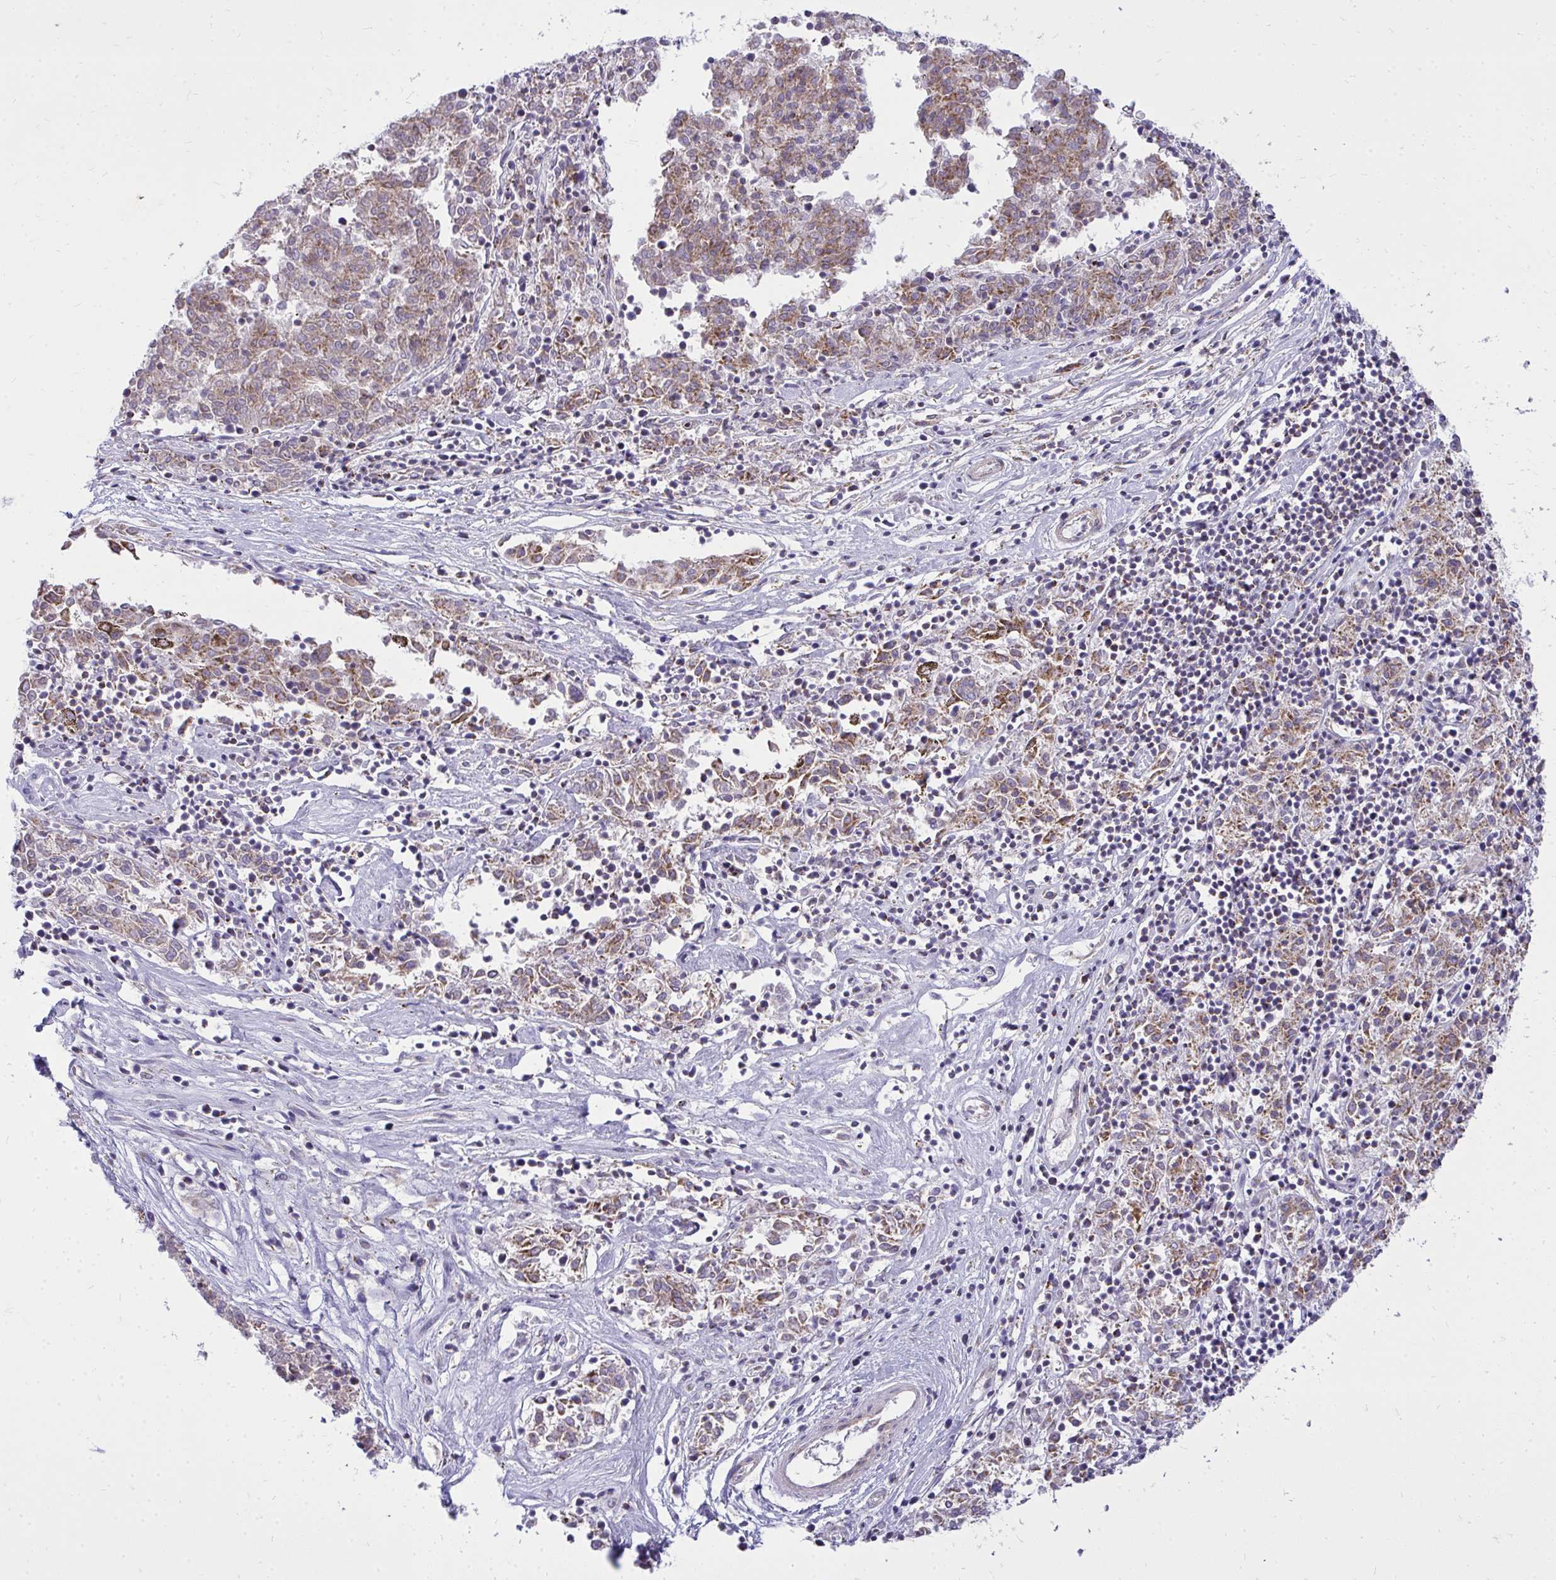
{"staining": {"intensity": "moderate", "quantity": ">75%", "location": "cytoplasmic/membranous"}, "tissue": "melanoma", "cell_type": "Tumor cells", "image_type": "cancer", "snomed": [{"axis": "morphology", "description": "Malignant melanoma, NOS"}, {"axis": "topography", "description": "Skin"}], "caption": "About >75% of tumor cells in human malignant melanoma show moderate cytoplasmic/membranous protein positivity as visualized by brown immunohistochemical staining.", "gene": "SPTBN2", "patient": {"sex": "female", "age": 72}}